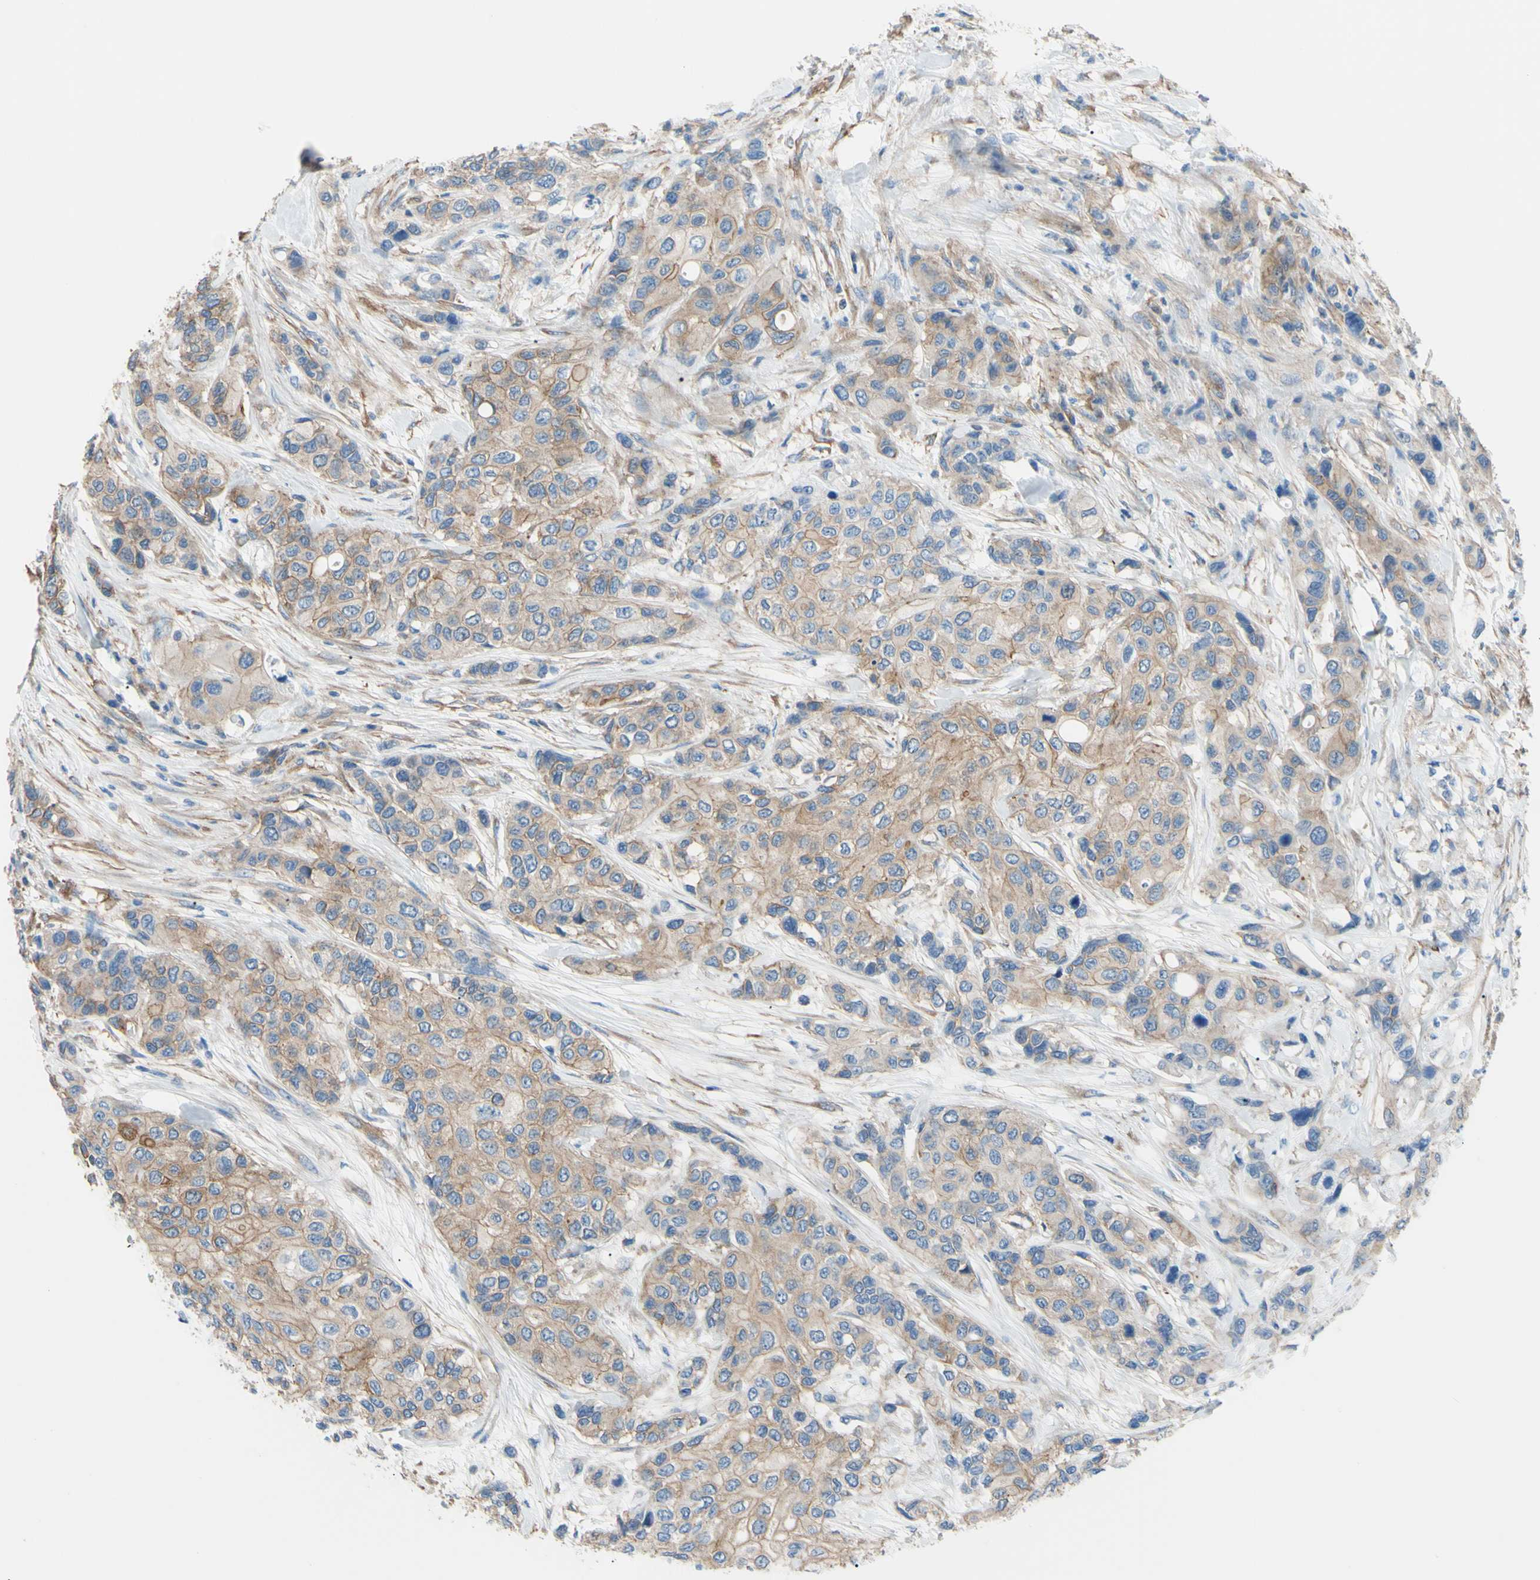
{"staining": {"intensity": "weak", "quantity": ">75%", "location": "cytoplasmic/membranous"}, "tissue": "urothelial cancer", "cell_type": "Tumor cells", "image_type": "cancer", "snomed": [{"axis": "morphology", "description": "Urothelial carcinoma, High grade"}, {"axis": "topography", "description": "Urinary bladder"}], "caption": "Tumor cells display low levels of weak cytoplasmic/membranous staining in about >75% of cells in human urothelial cancer.", "gene": "ADD1", "patient": {"sex": "female", "age": 56}}